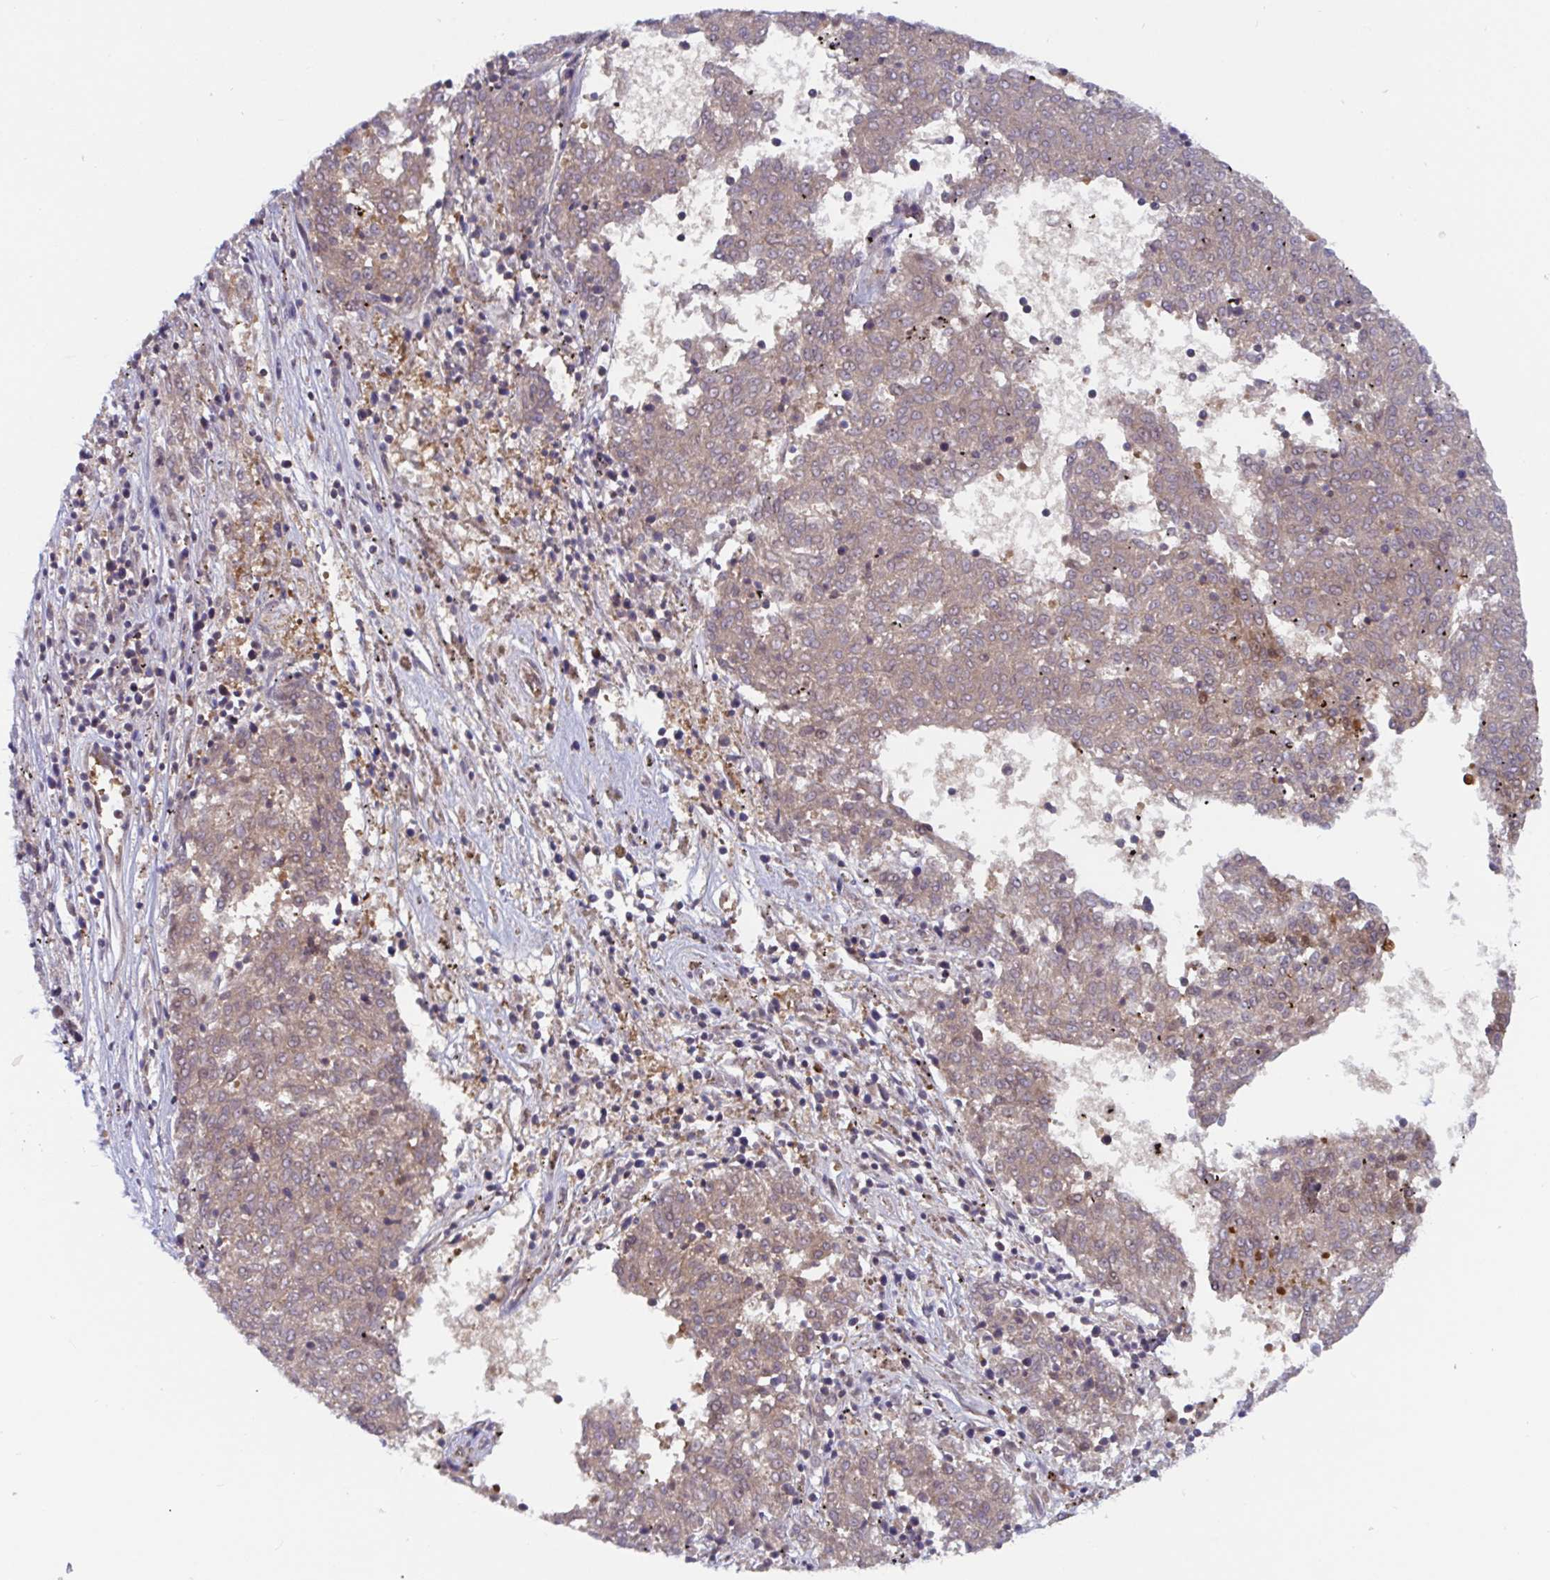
{"staining": {"intensity": "weak", "quantity": ">75%", "location": "cytoplasmic/membranous"}, "tissue": "melanoma", "cell_type": "Tumor cells", "image_type": "cancer", "snomed": [{"axis": "morphology", "description": "Malignant melanoma, NOS"}, {"axis": "topography", "description": "Skin"}], "caption": "A micrograph of human malignant melanoma stained for a protein shows weak cytoplasmic/membranous brown staining in tumor cells.", "gene": "LMNTD2", "patient": {"sex": "female", "age": 72}}